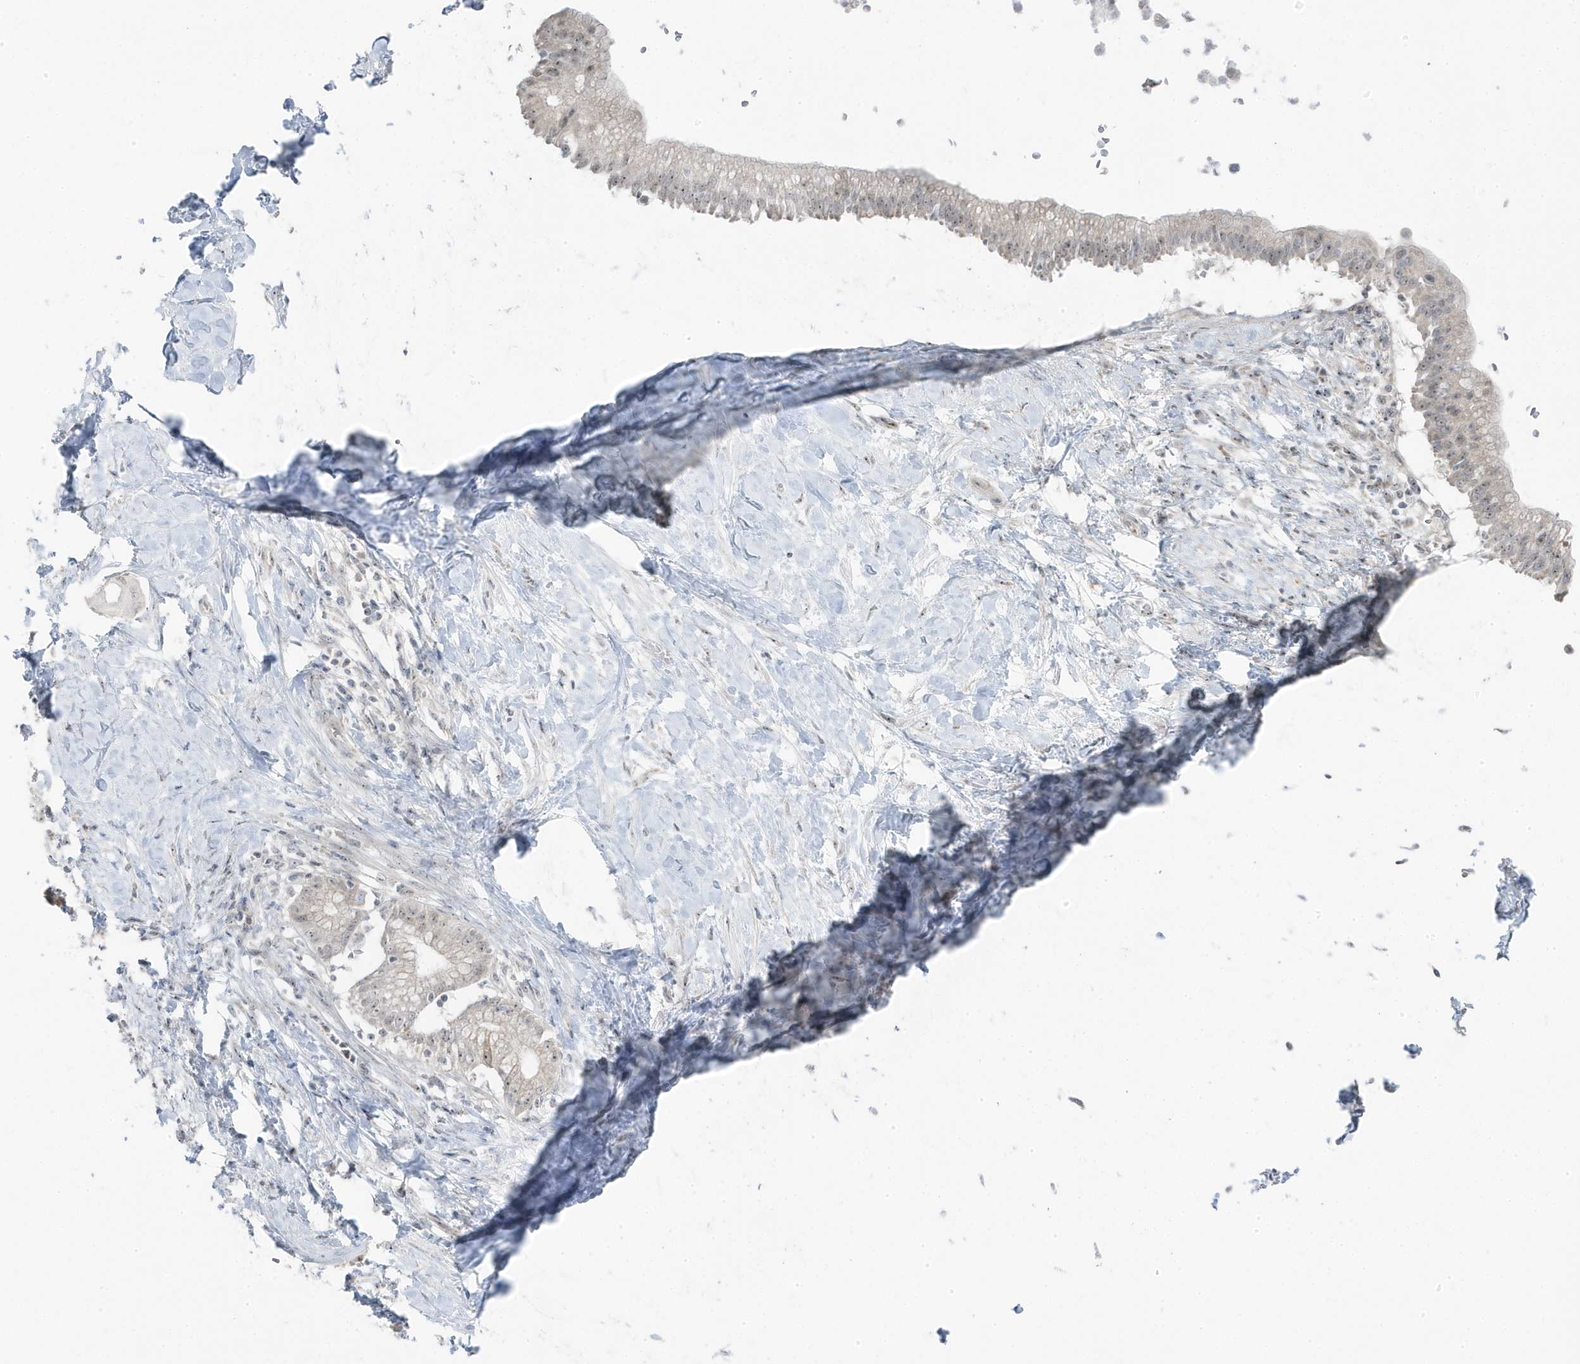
{"staining": {"intensity": "weak", "quantity": ">75%", "location": "nuclear"}, "tissue": "pancreatic cancer", "cell_type": "Tumor cells", "image_type": "cancer", "snomed": [{"axis": "morphology", "description": "Adenocarcinoma, NOS"}, {"axis": "topography", "description": "Pancreas"}], "caption": "Immunohistochemistry (IHC) image of human pancreatic adenocarcinoma stained for a protein (brown), which exhibits low levels of weak nuclear expression in approximately >75% of tumor cells.", "gene": "TSEN15", "patient": {"sex": "male", "age": 68}}